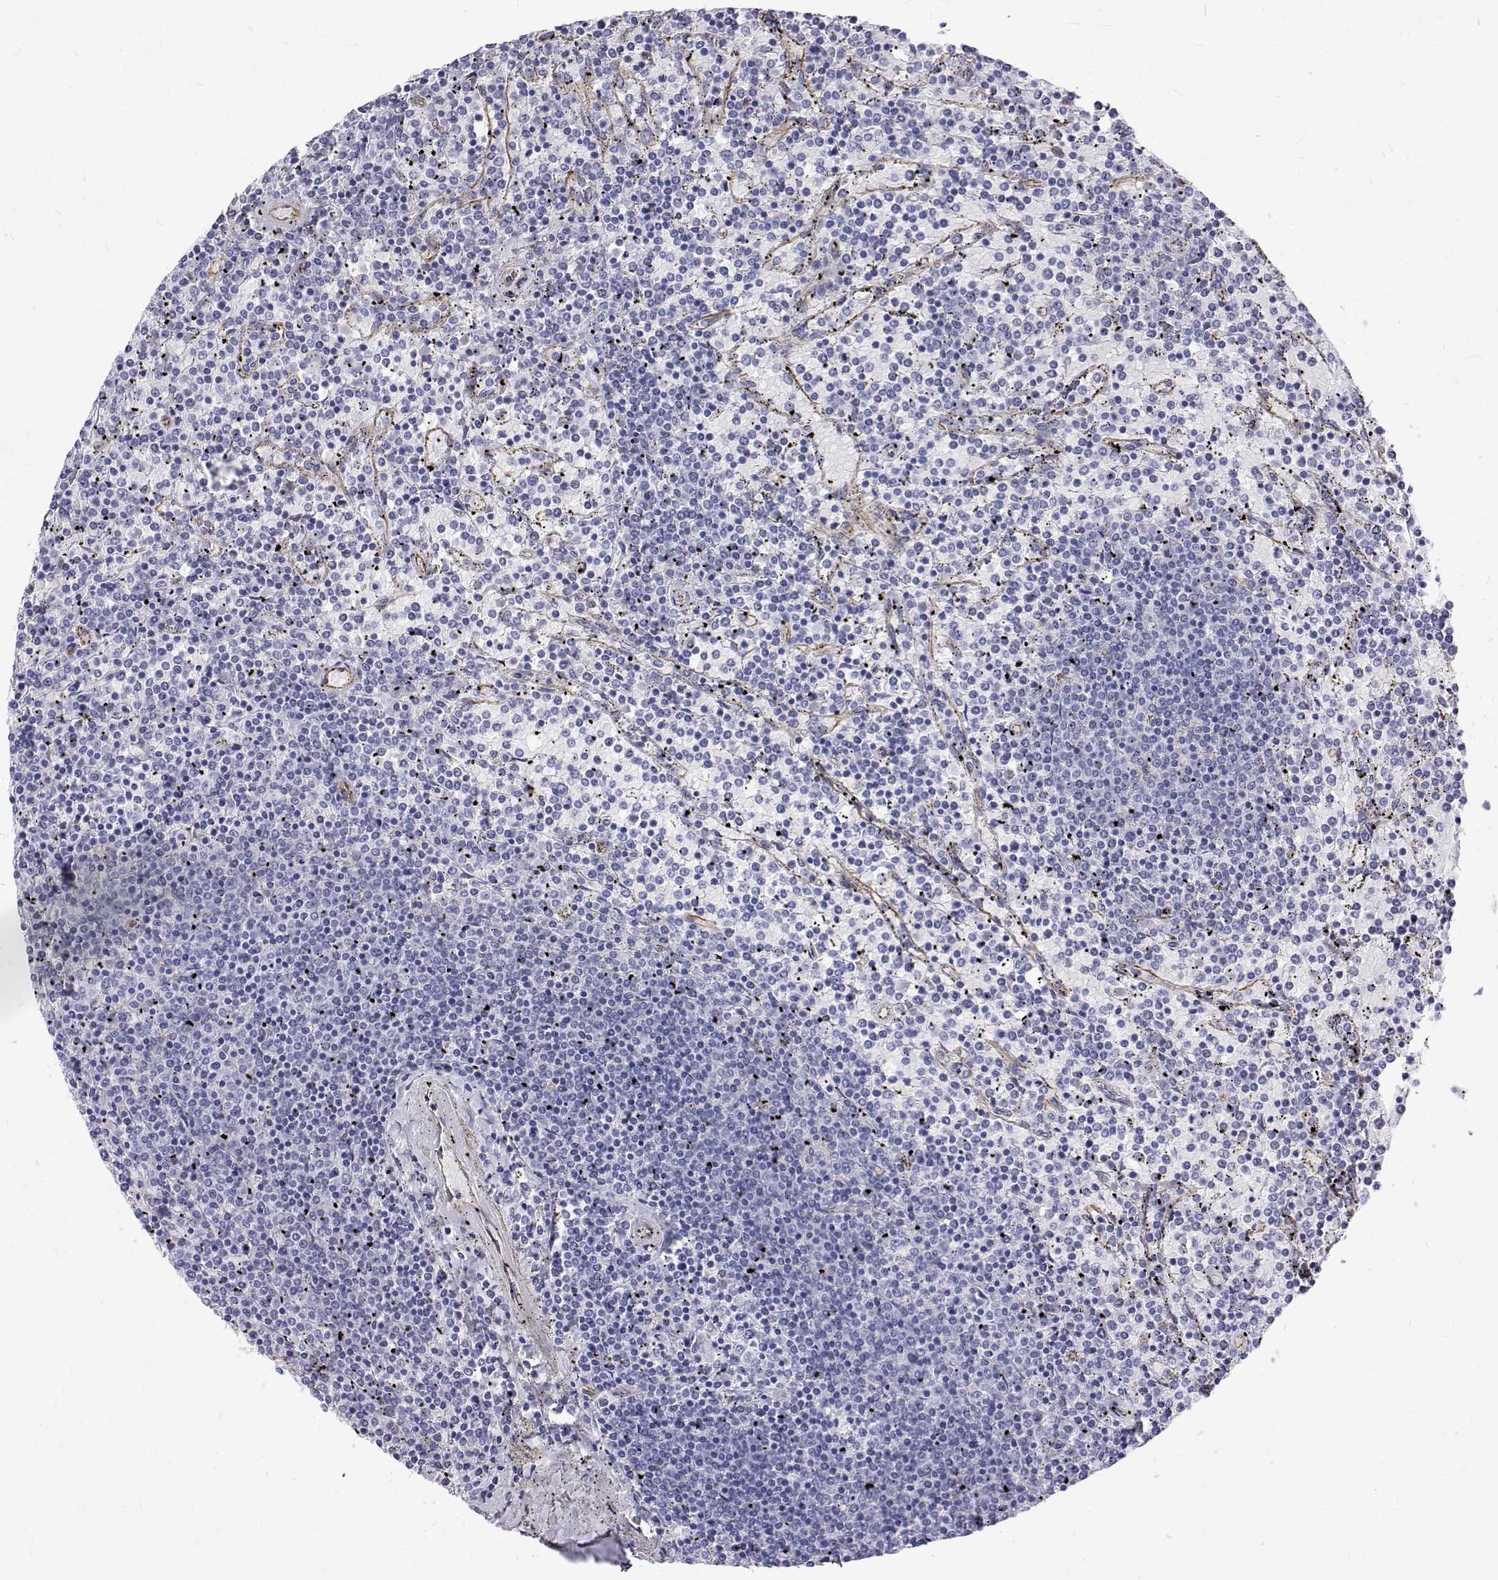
{"staining": {"intensity": "negative", "quantity": "none", "location": "none"}, "tissue": "lymphoma", "cell_type": "Tumor cells", "image_type": "cancer", "snomed": [{"axis": "morphology", "description": "Malignant lymphoma, non-Hodgkin's type, Low grade"}, {"axis": "topography", "description": "Spleen"}], "caption": "Immunohistochemistry (IHC) histopathology image of neoplastic tissue: lymphoma stained with DAB exhibits no significant protein positivity in tumor cells.", "gene": "OPRPN", "patient": {"sex": "female", "age": 77}}